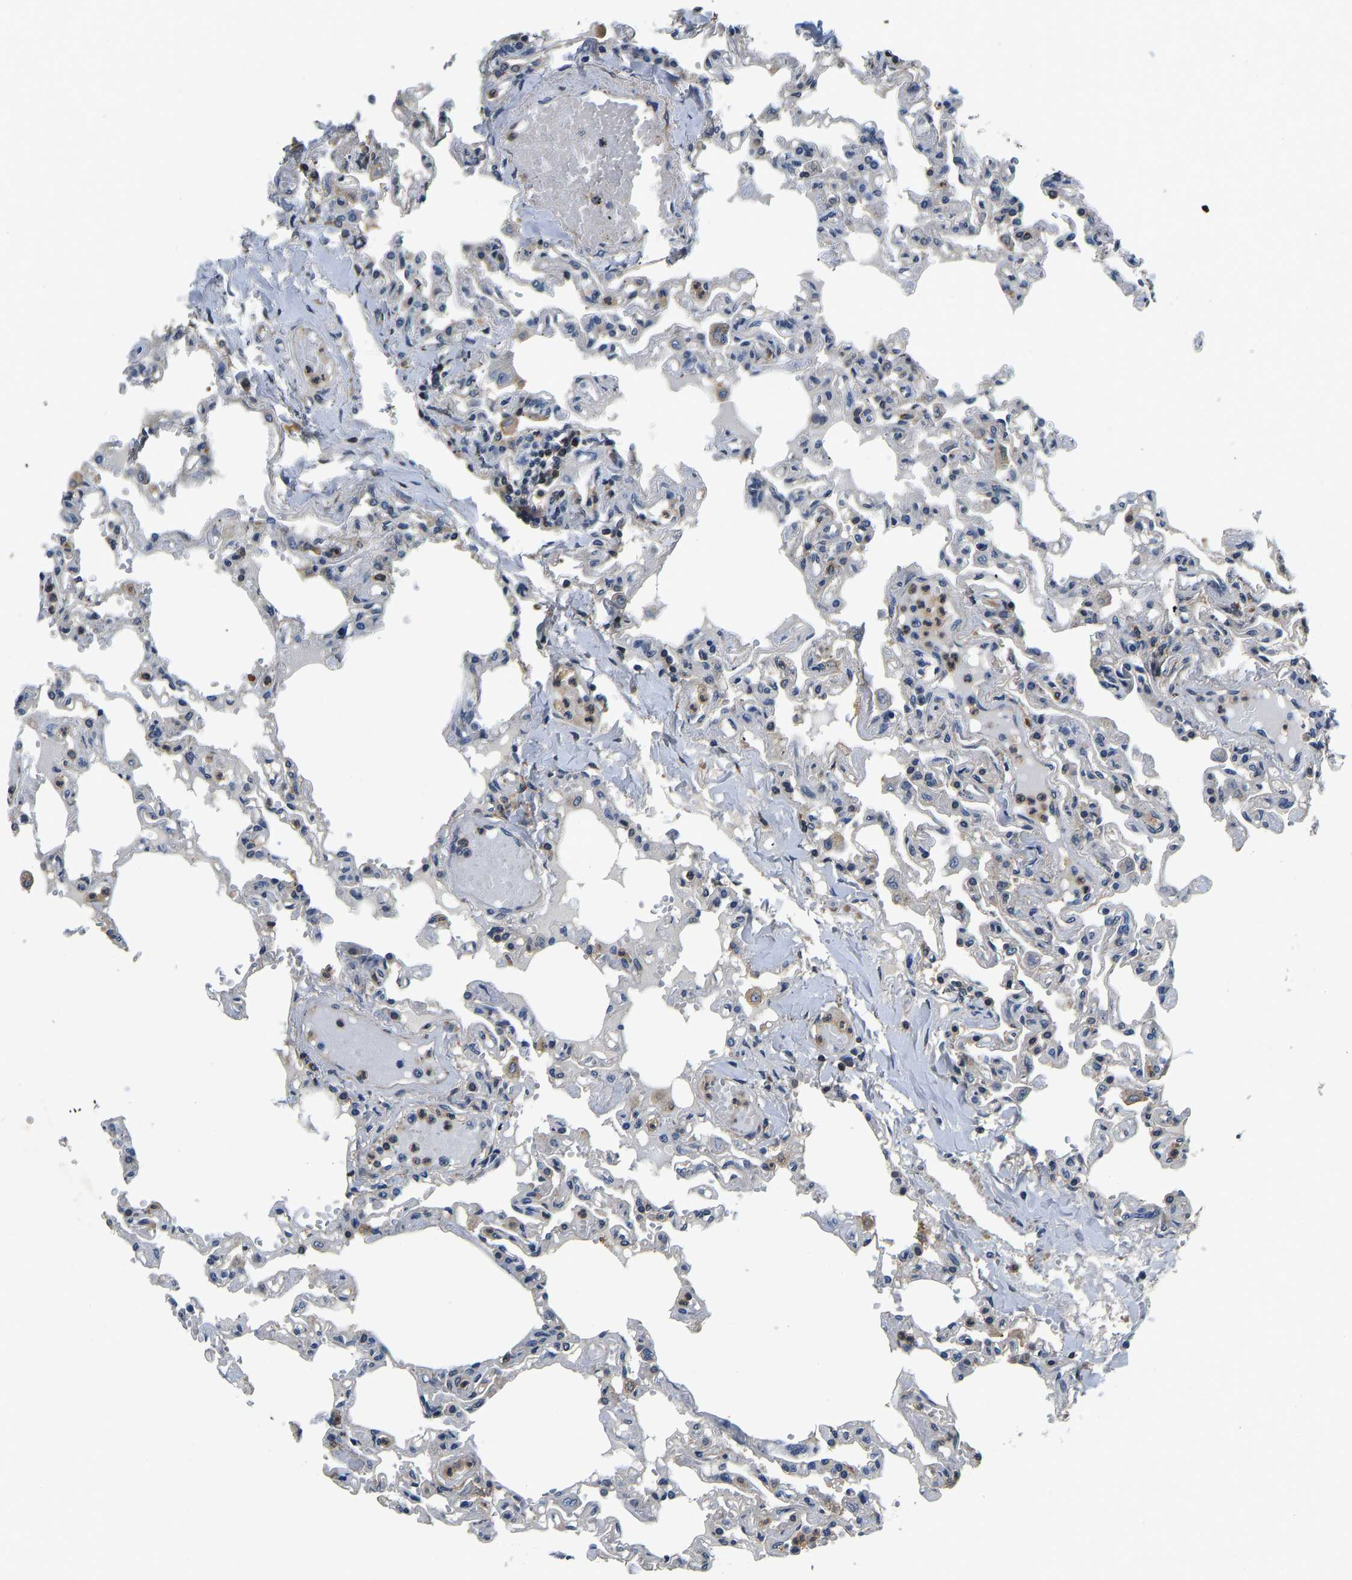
{"staining": {"intensity": "weak", "quantity": "<25%", "location": "cytoplasmic/membranous"}, "tissue": "lung", "cell_type": "Alveolar cells", "image_type": "normal", "snomed": [{"axis": "morphology", "description": "Normal tissue, NOS"}, {"axis": "topography", "description": "Lung"}], "caption": "DAB immunohistochemical staining of normal human lung demonstrates no significant positivity in alveolar cells. (Brightfield microscopy of DAB immunohistochemistry at high magnification).", "gene": "RESF1", "patient": {"sex": "male", "age": 21}}